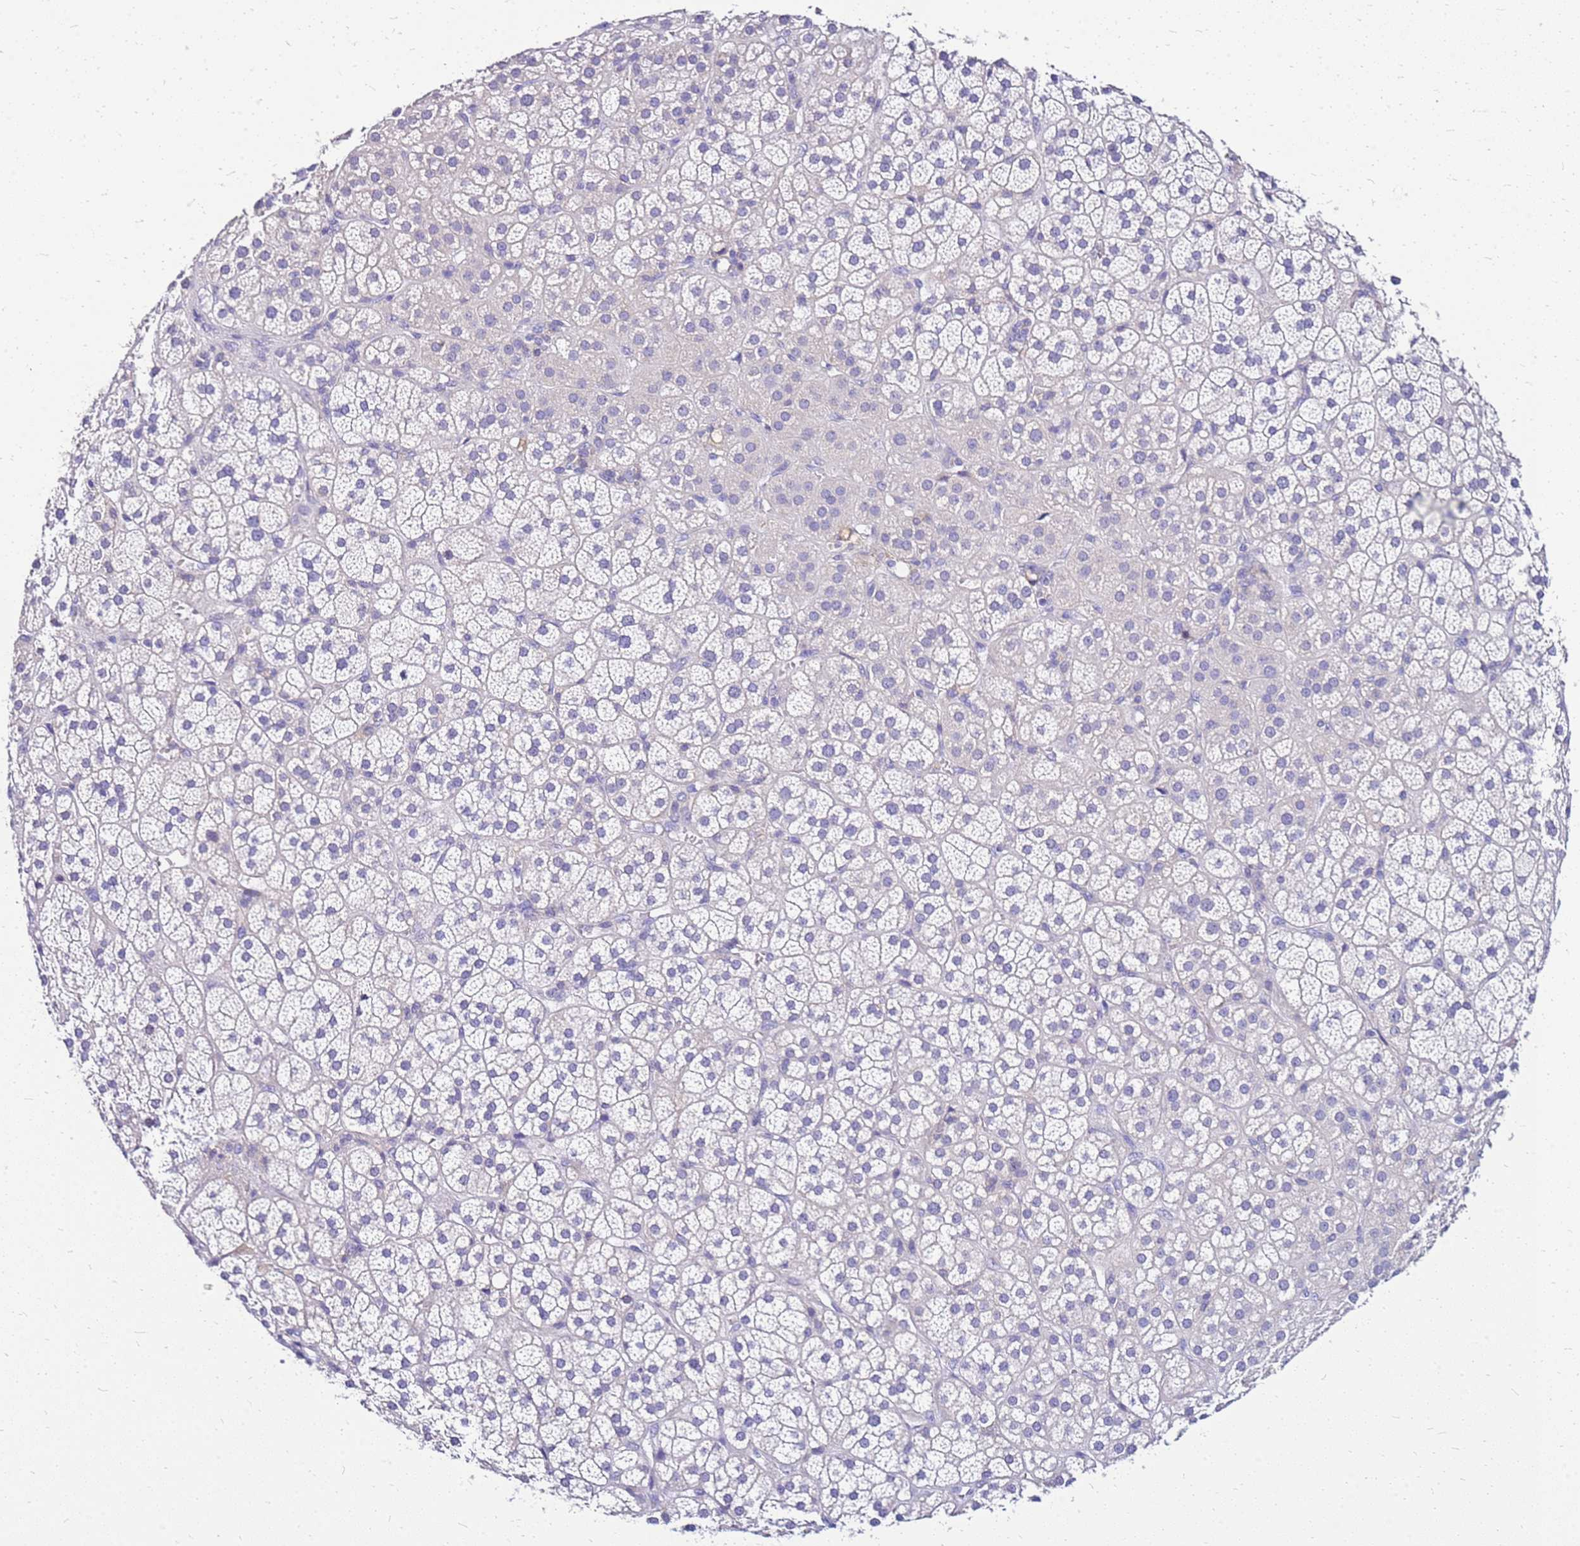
{"staining": {"intensity": "negative", "quantity": "none", "location": "none"}, "tissue": "adrenal gland", "cell_type": "Glandular cells", "image_type": "normal", "snomed": [{"axis": "morphology", "description": "Normal tissue, NOS"}, {"axis": "topography", "description": "Adrenal gland"}], "caption": "IHC of normal adrenal gland reveals no staining in glandular cells. (DAB (3,3'-diaminobenzidine) immunohistochemistry (IHC) visualized using brightfield microscopy, high magnification).", "gene": "DCDC2B", "patient": {"sex": "female", "age": 70}}